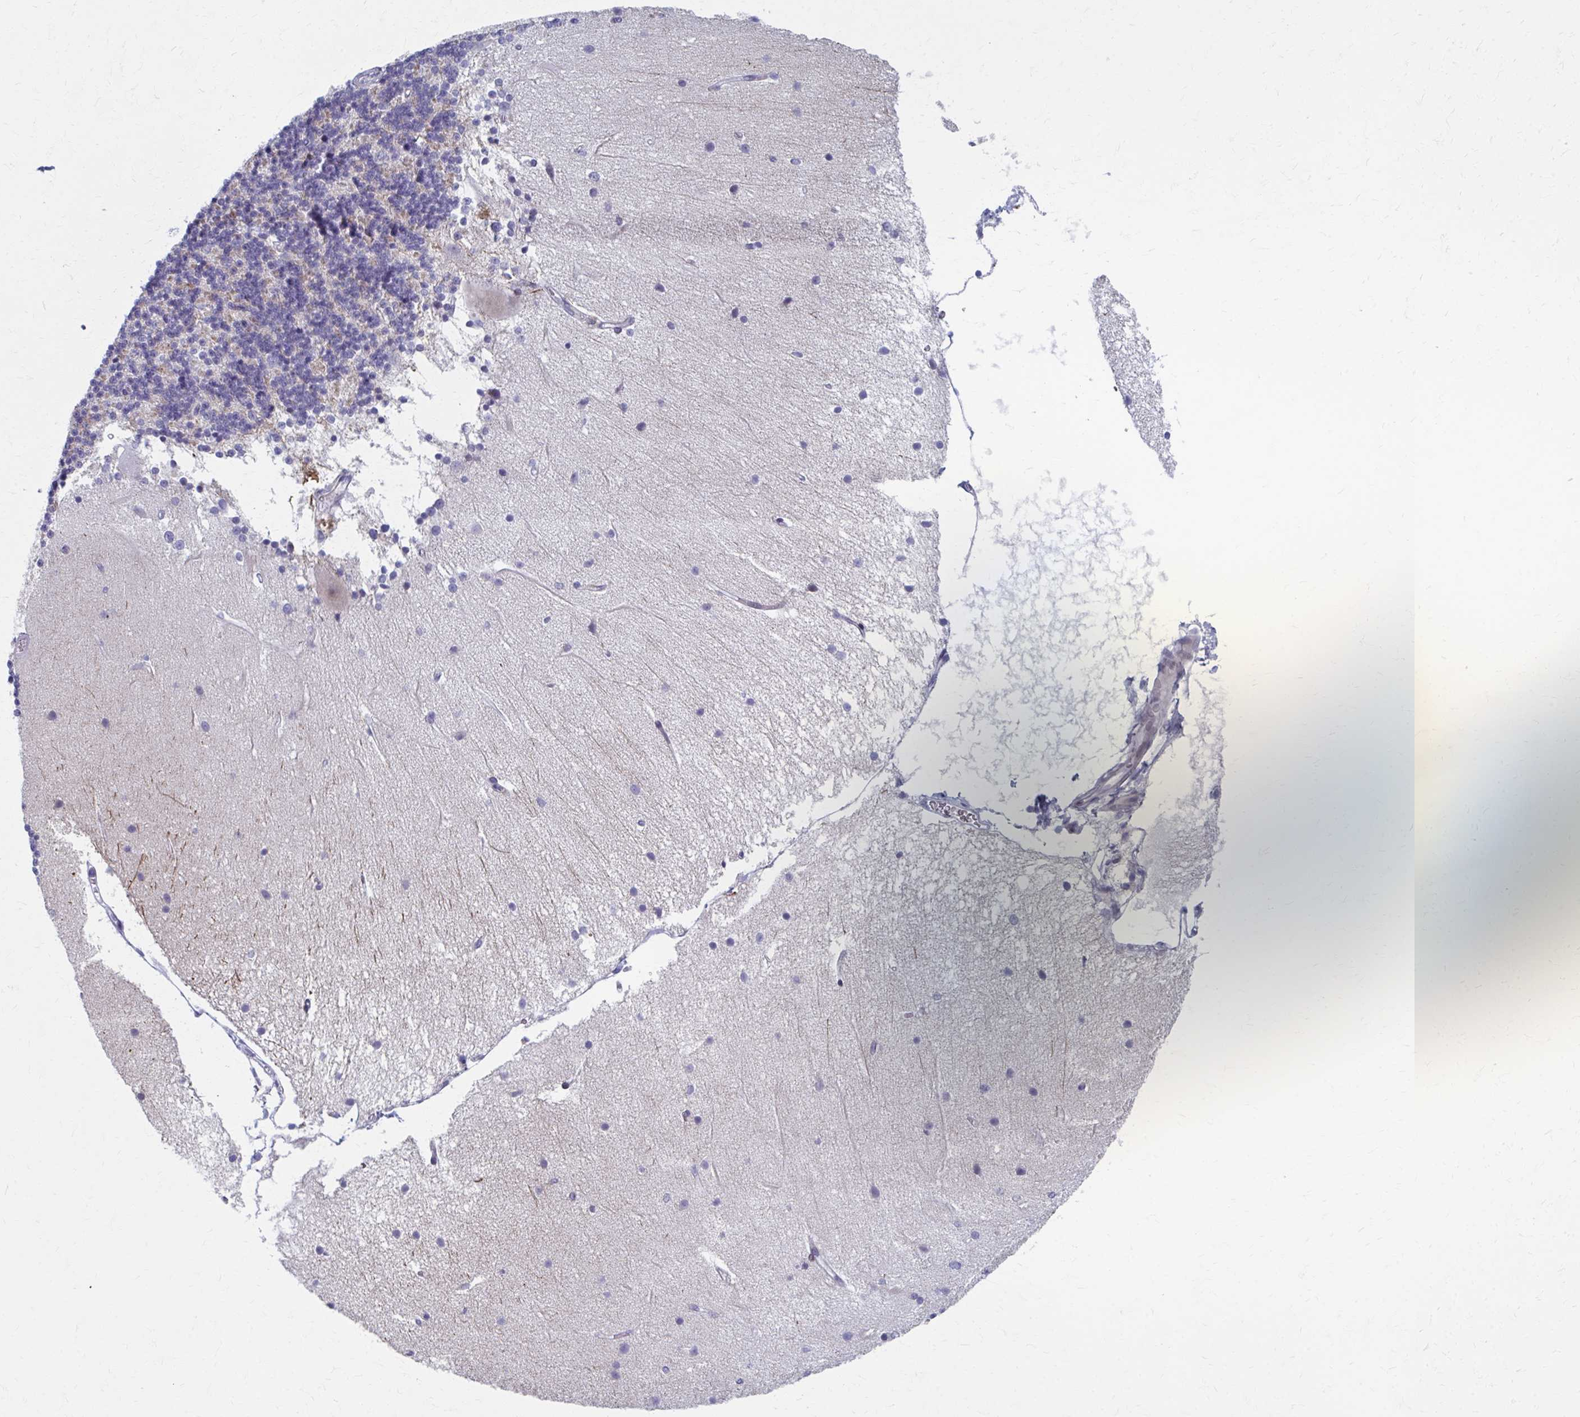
{"staining": {"intensity": "negative", "quantity": "none", "location": "none"}, "tissue": "cerebellum", "cell_type": "Cells in granular layer", "image_type": "normal", "snomed": [{"axis": "morphology", "description": "Normal tissue, NOS"}, {"axis": "topography", "description": "Cerebellum"}], "caption": "Cerebellum stained for a protein using immunohistochemistry exhibits no staining cells in granular layer.", "gene": "ABHD16B", "patient": {"sex": "female", "age": 54}}